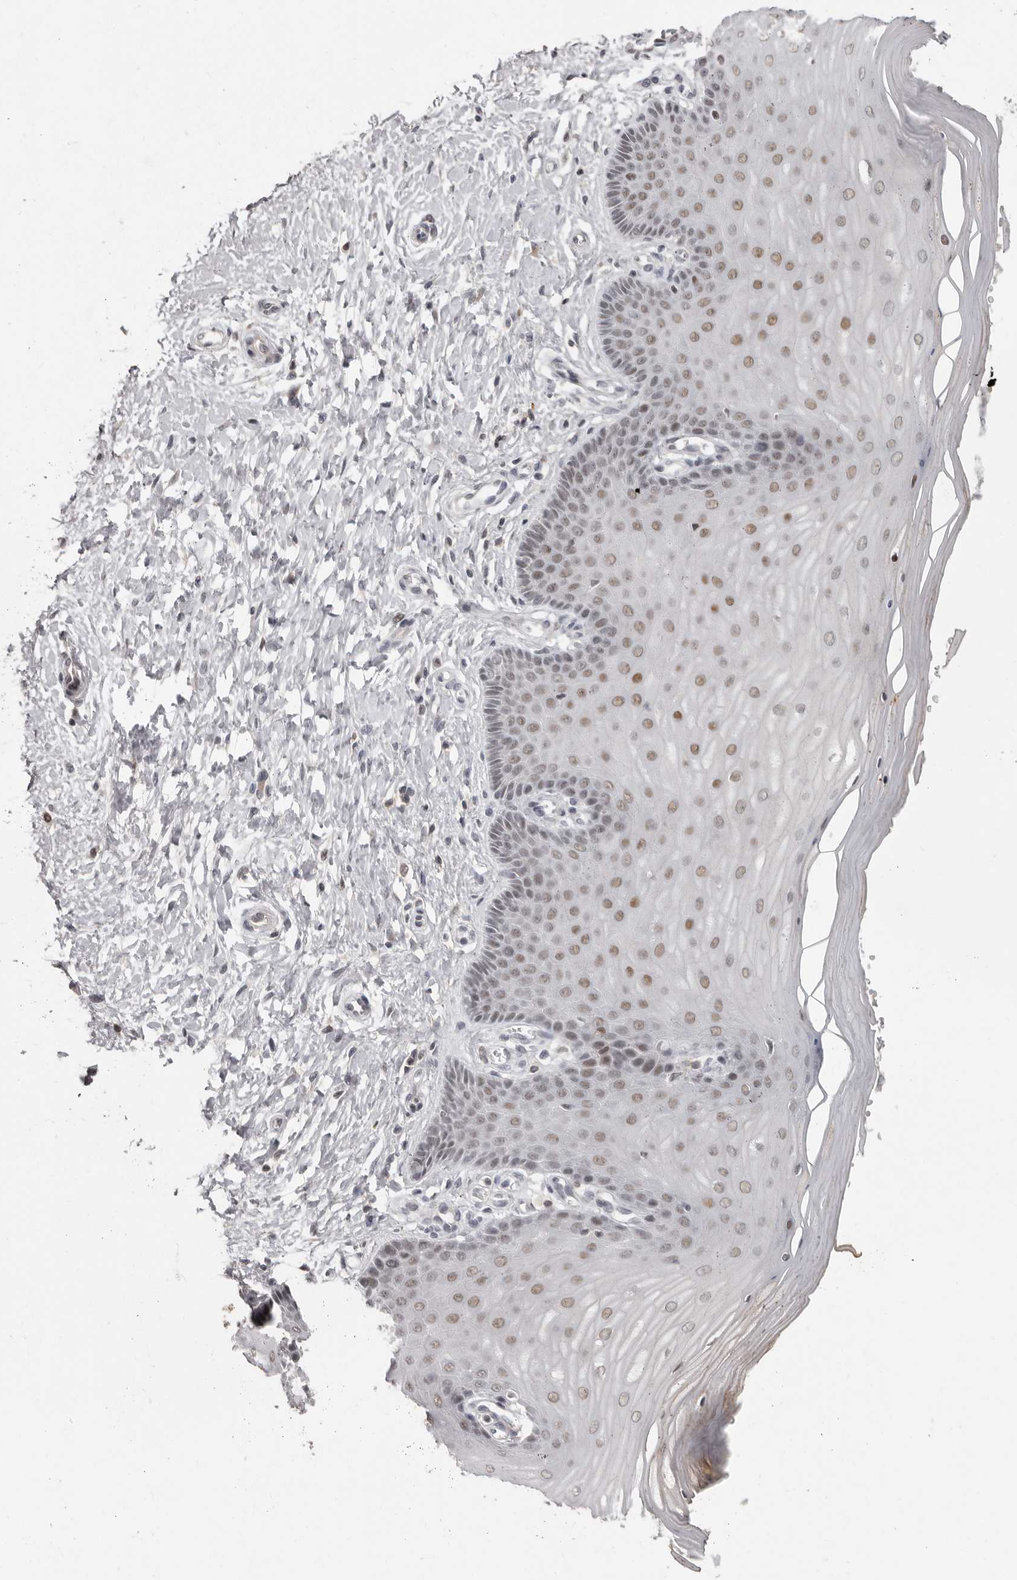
{"staining": {"intensity": "weak", "quantity": "25%-75%", "location": "nuclear"}, "tissue": "cervix", "cell_type": "Glandular cells", "image_type": "normal", "snomed": [{"axis": "morphology", "description": "Normal tissue, NOS"}, {"axis": "topography", "description": "Cervix"}], "caption": "Cervix stained with immunohistochemistry (IHC) shows weak nuclear positivity in approximately 25%-75% of glandular cells. Nuclei are stained in blue.", "gene": "SRCAP", "patient": {"sex": "female", "age": 55}}